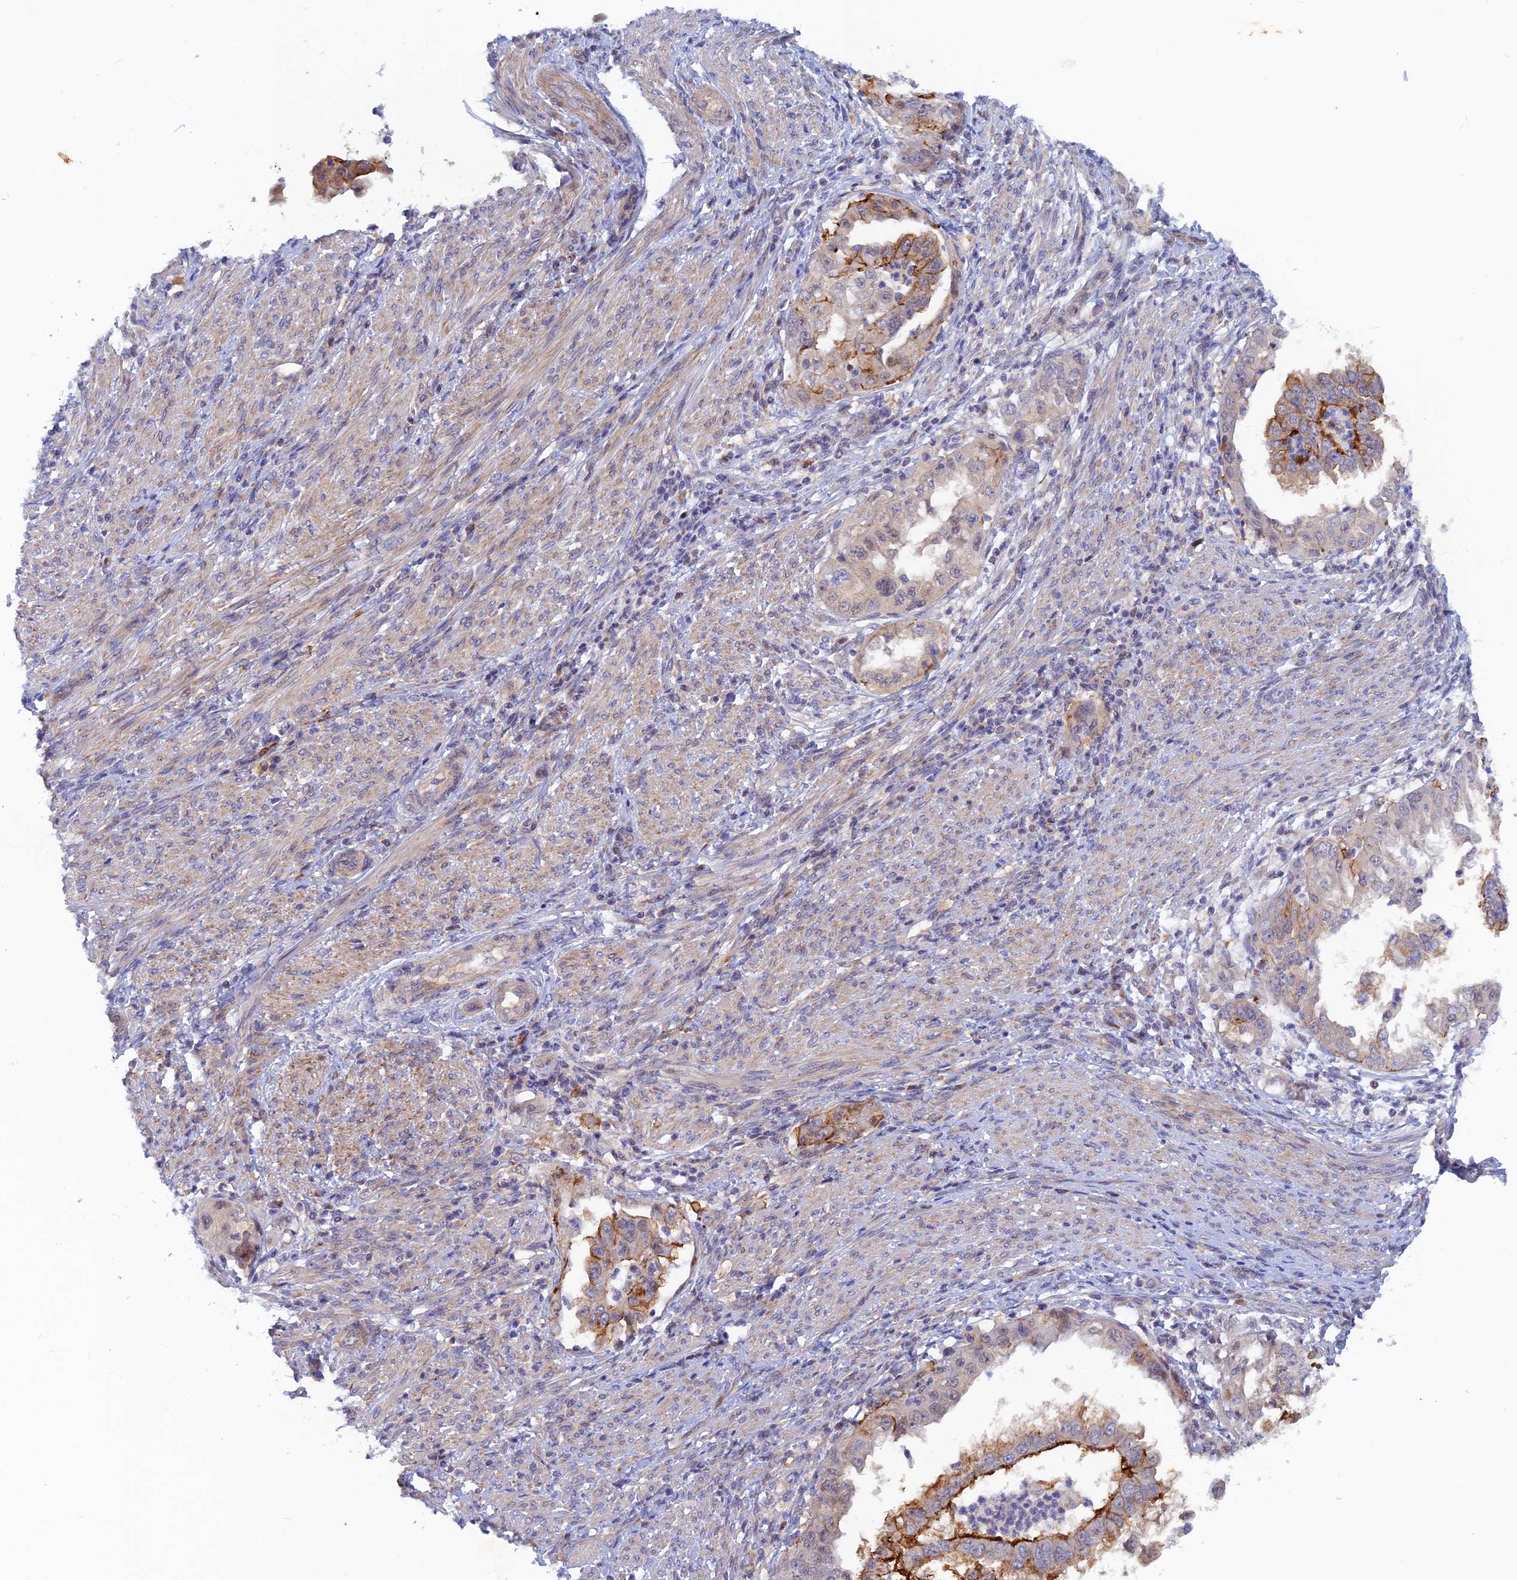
{"staining": {"intensity": "moderate", "quantity": "<25%", "location": "cytoplasmic/membranous"}, "tissue": "endometrial cancer", "cell_type": "Tumor cells", "image_type": "cancer", "snomed": [{"axis": "morphology", "description": "Adenocarcinoma, NOS"}, {"axis": "topography", "description": "Endometrium"}], "caption": "An immunohistochemistry (IHC) image of neoplastic tissue is shown. Protein staining in brown shows moderate cytoplasmic/membranous positivity in endometrial cancer (adenocarcinoma) within tumor cells.", "gene": "DNAJC16", "patient": {"sex": "female", "age": 85}}